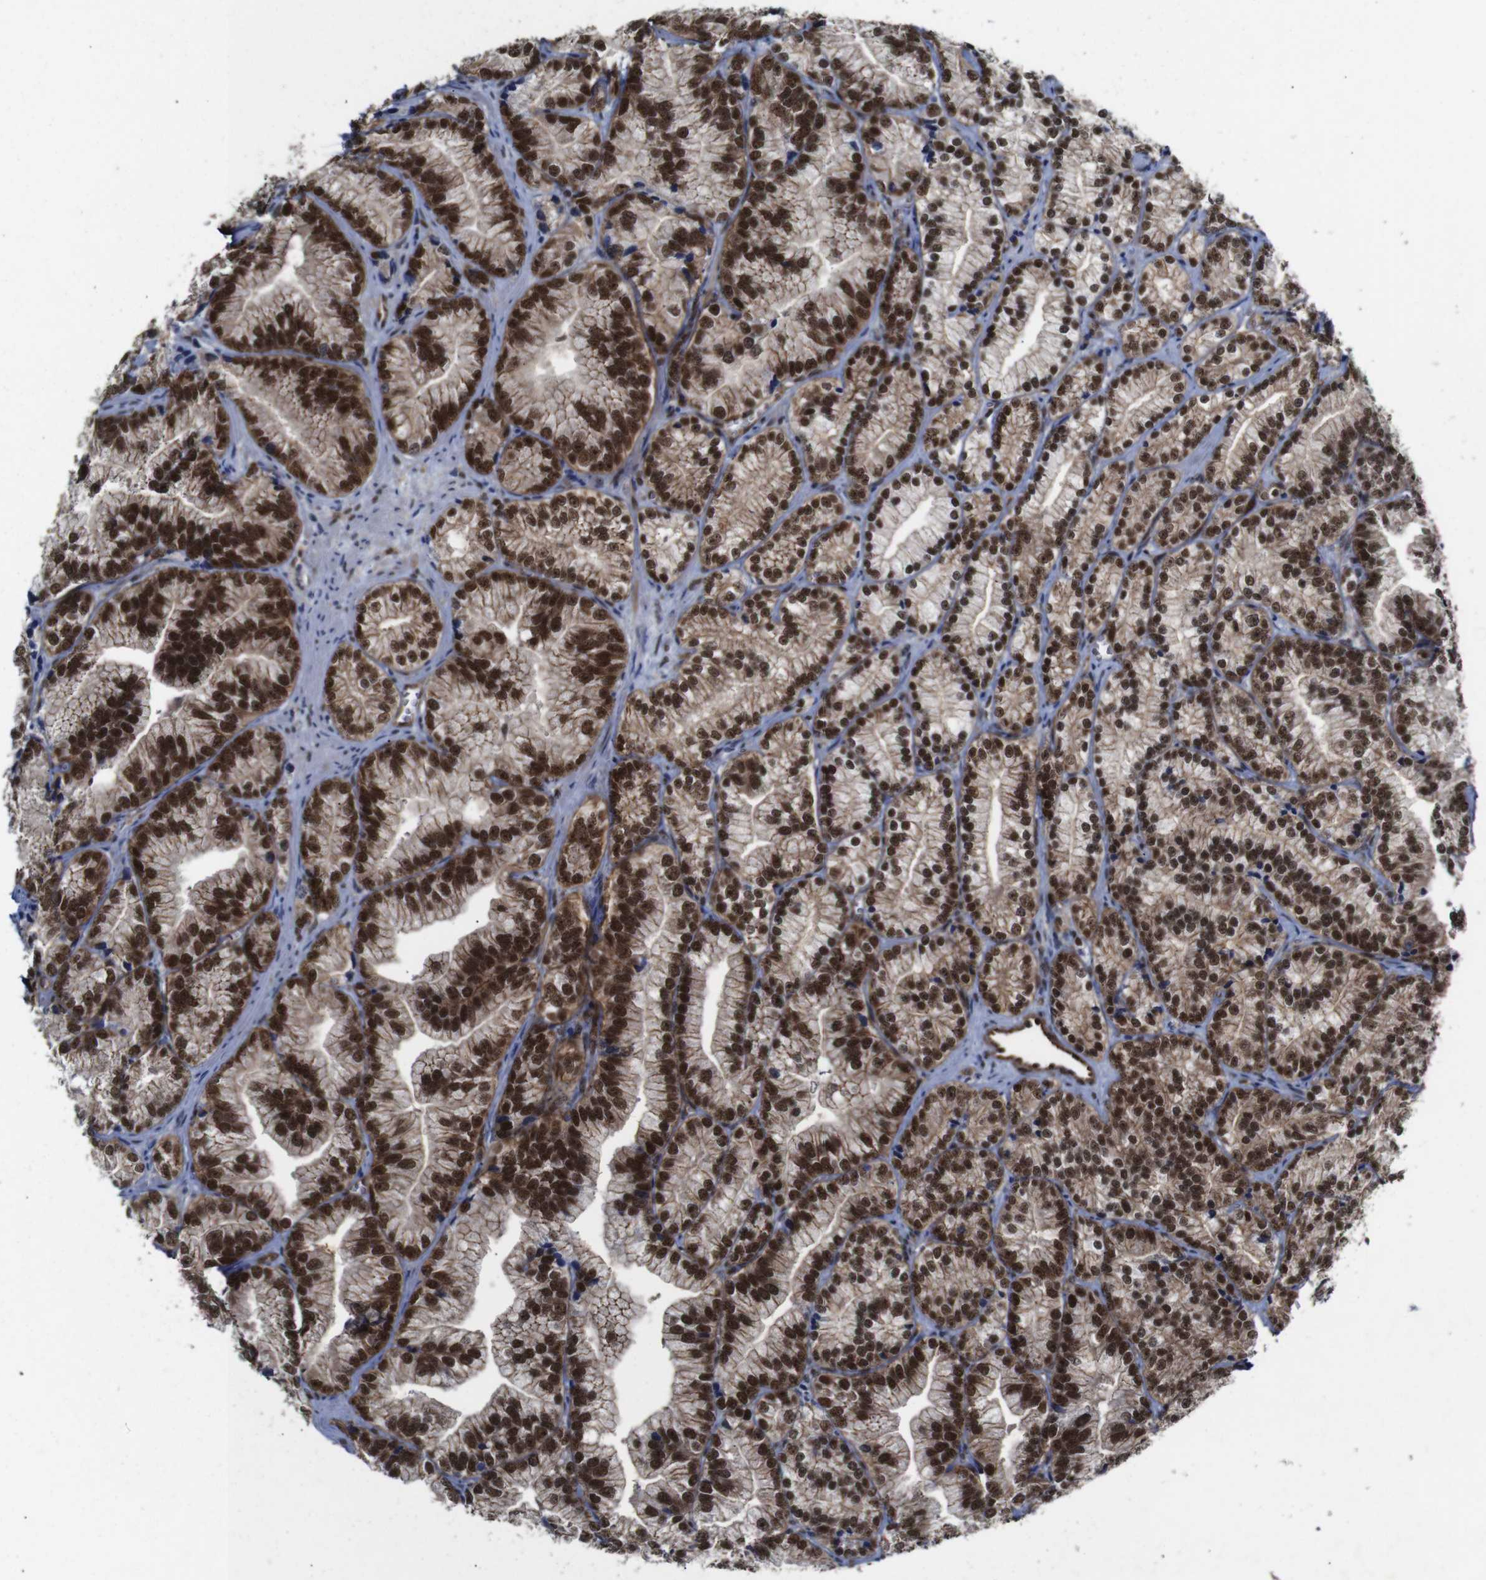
{"staining": {"intensity": "strong", "quantity": ">75%", "location": "cytoplasmic/membranous,nuclear"}, "tissue": "prostate cancer", "cell_type": "Tumor cells", "image_type": "cancer", "snomed": [{"axis": "morphology", "description": "Adenocarcinoma, Low grade"}, {"axis": "topography", "description": "Prostate"}], "caption": "Protein staining of low-grade adenocarcinoma (prostate) tissue shows strong cytoplasmic/membranous and nuclear expression in about >75% of tumor cells.", "gene": "NANOS1", "patient": {"sex": "male", "age": 89}}